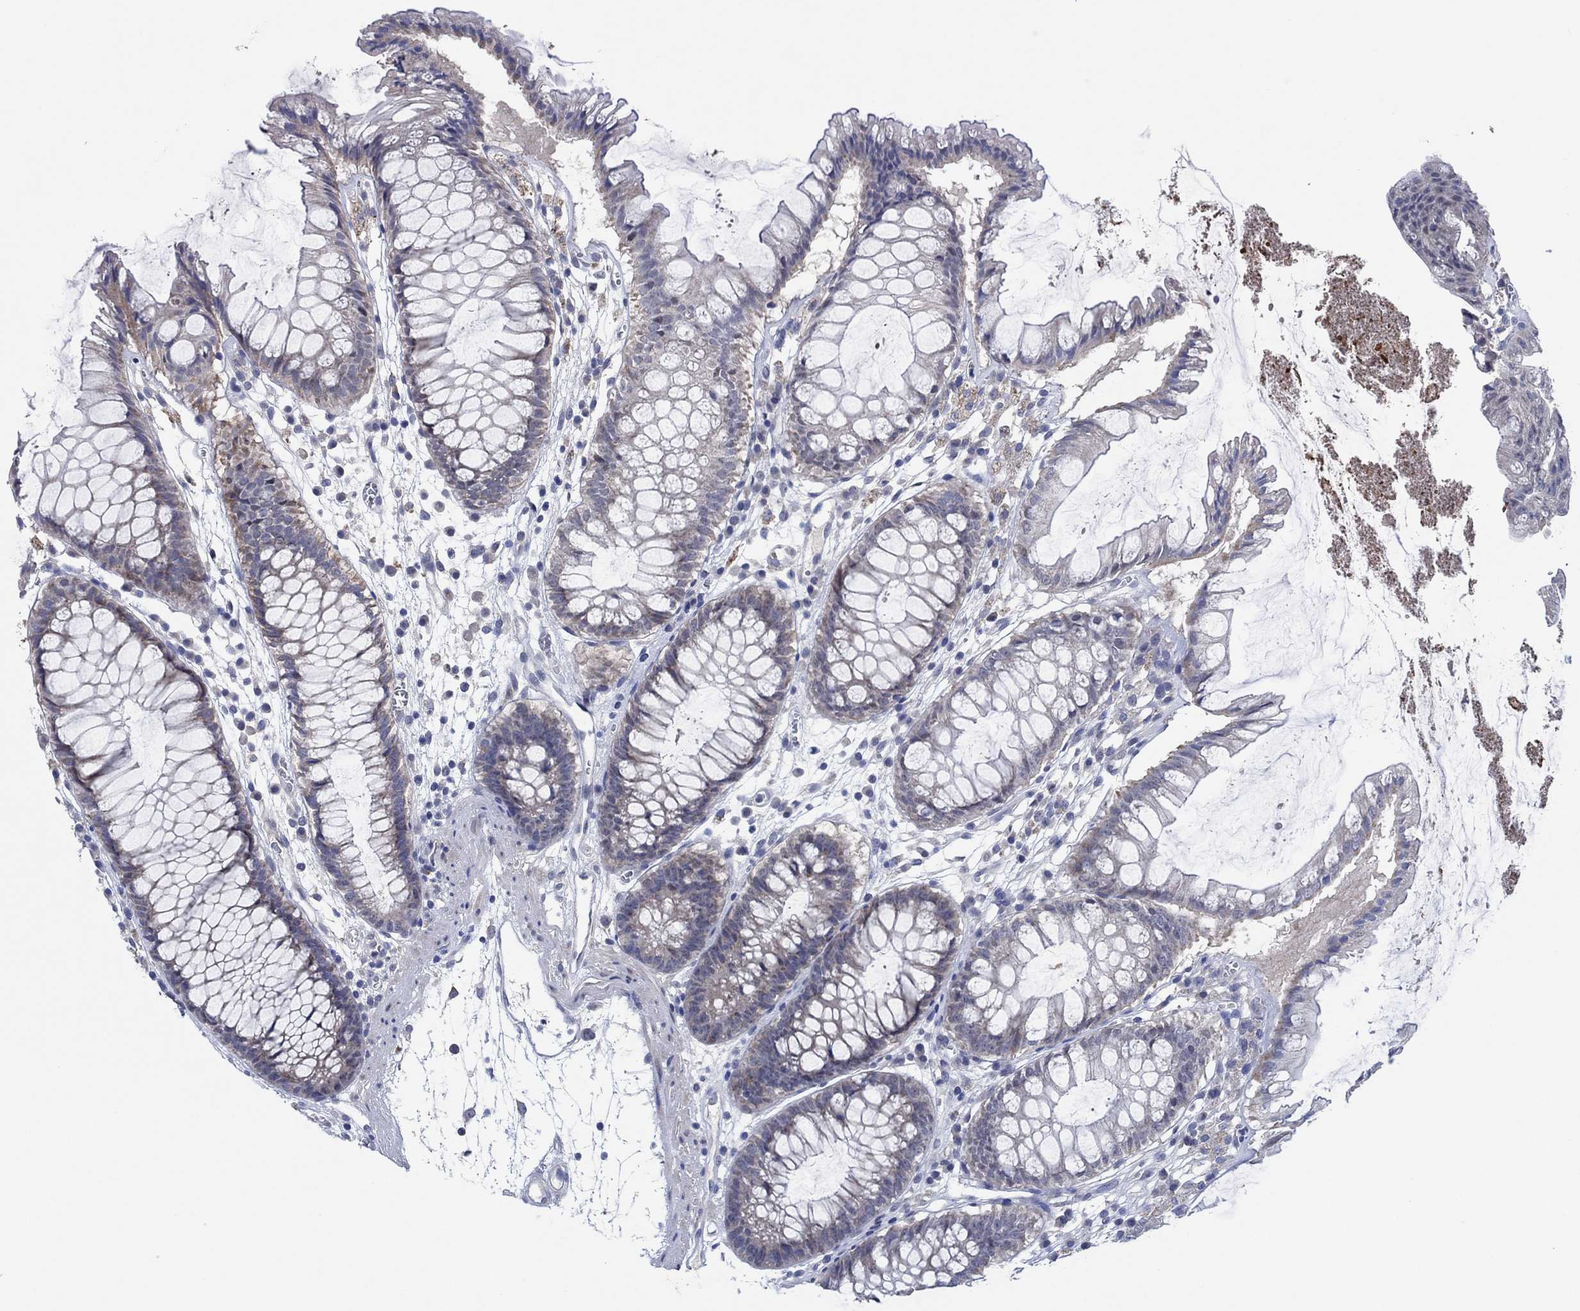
{"staining": {"intensity": "negative", "quantity": "none", "location": "none"}, "tissue": "colon", "cell_type": "Endothelial cells", "image_type": "normal", "snomed": [{"axis": "morphology", "description": "Normal tissue, NOS"}, {"axis": "morphology", "description": "Adenocarcinoma, NOS"}, {"axis": "topography", "description": "Colon"}], "caption": "Histopathology image shows no significant protein staining in endothelial cells of benign colon. (DAB IHC visualized using brightfield microscopy, high magnification).", "gene": "PRRT3", "patient": {"sex": "male", "age": 65}}